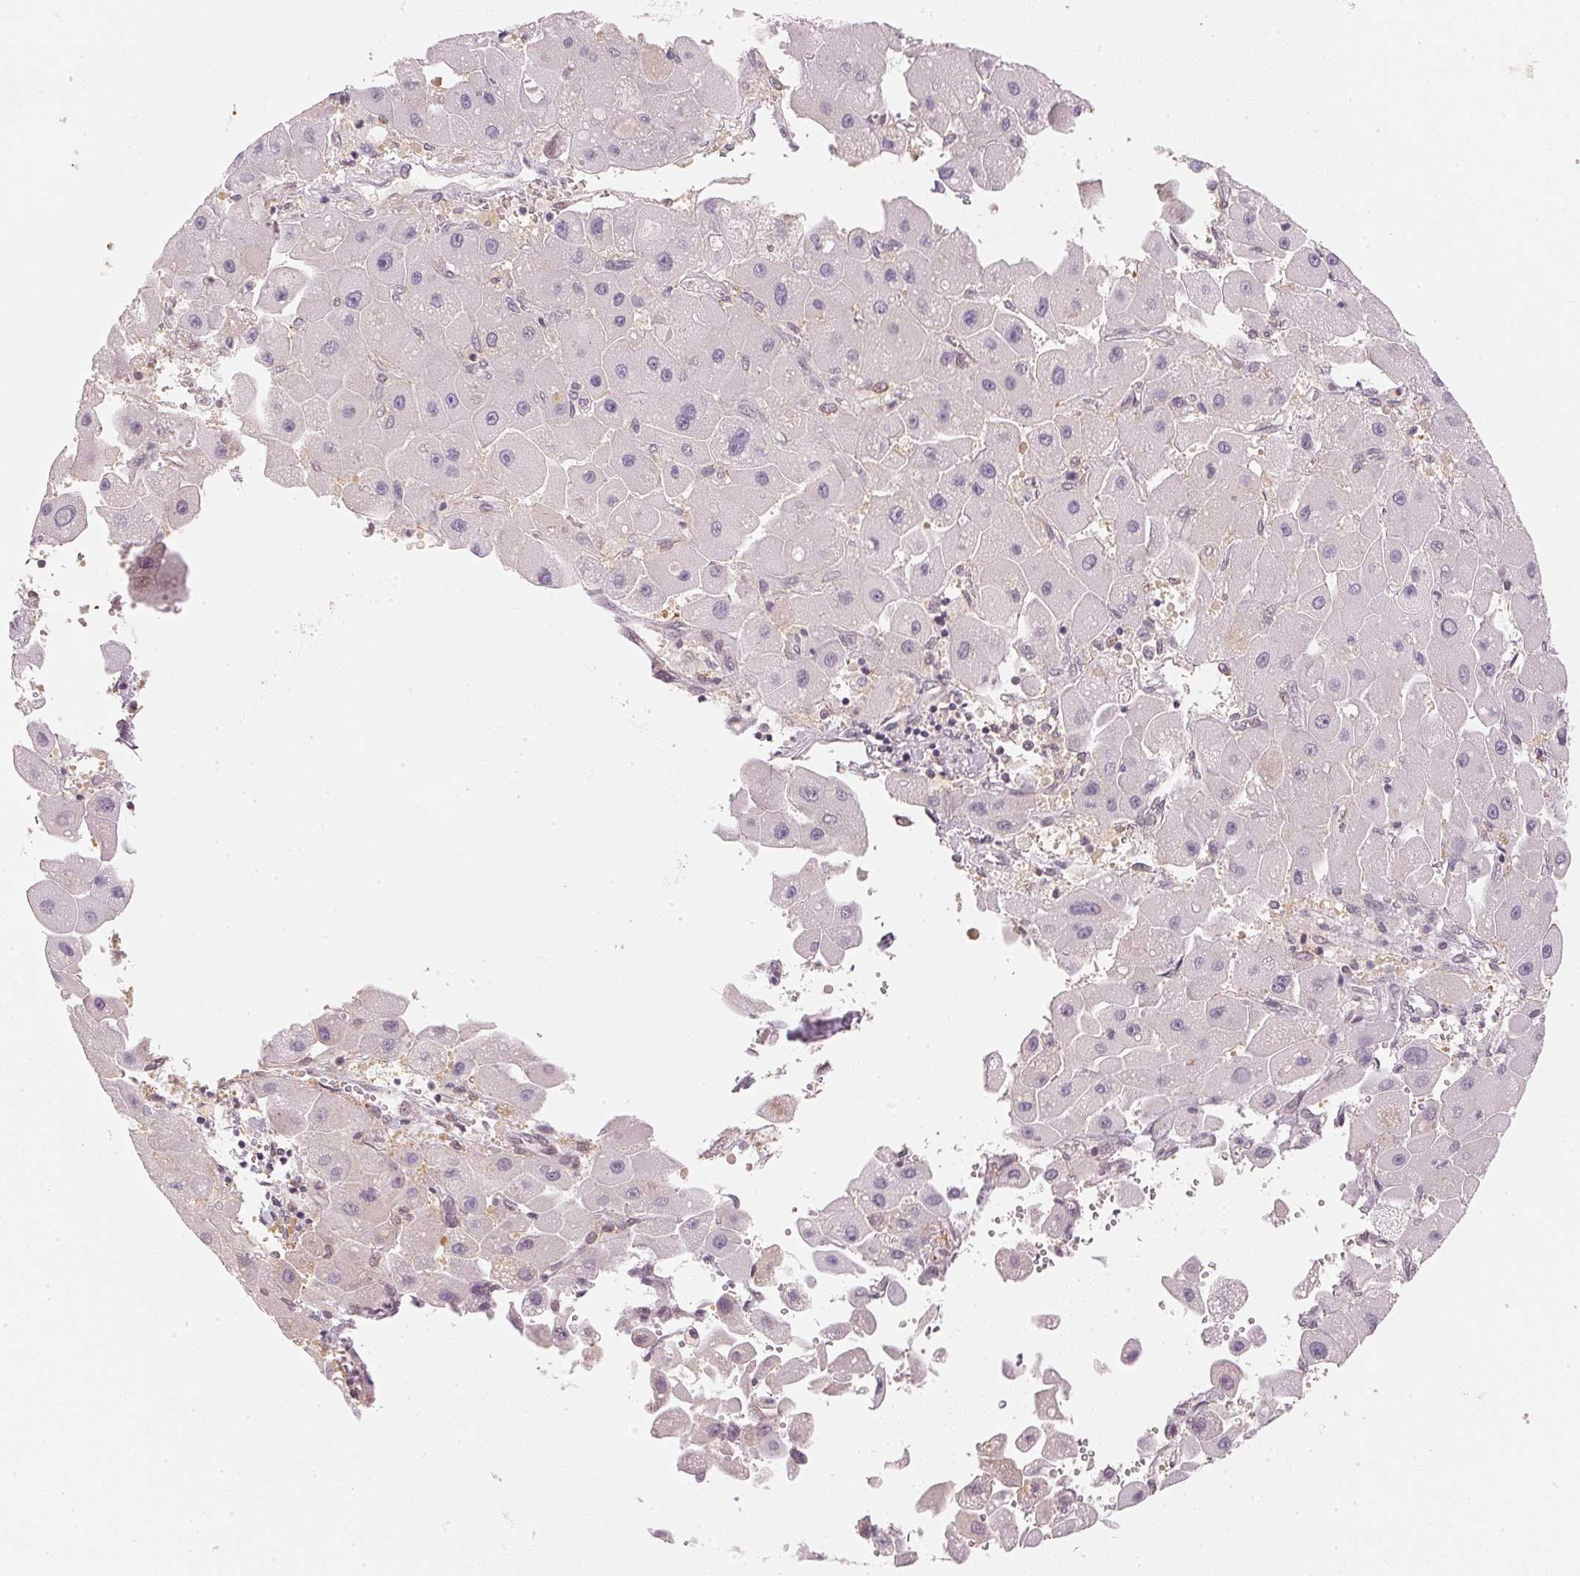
{"staining": {"intensity": "negative", "quantity": "none", "location": "none"}, "tissue": "liver cancer", "cell_type": "Tumor cells", "image_type": "cancer", "snomed": [{"axis": "morphology", "description": "Carcinoma, Hepatocellular, NOS"}, {"axis": "topography", "description": "Liver"}], "caption": "Micrograph shows no protein positivity in tumor cells of liver cancer tissue. (Brightfield microscopy of DAB immunohistochemistry (IHC) at high magnification).", "gene": "KPRP", "patient": {"sex": "male", "age": 24}}